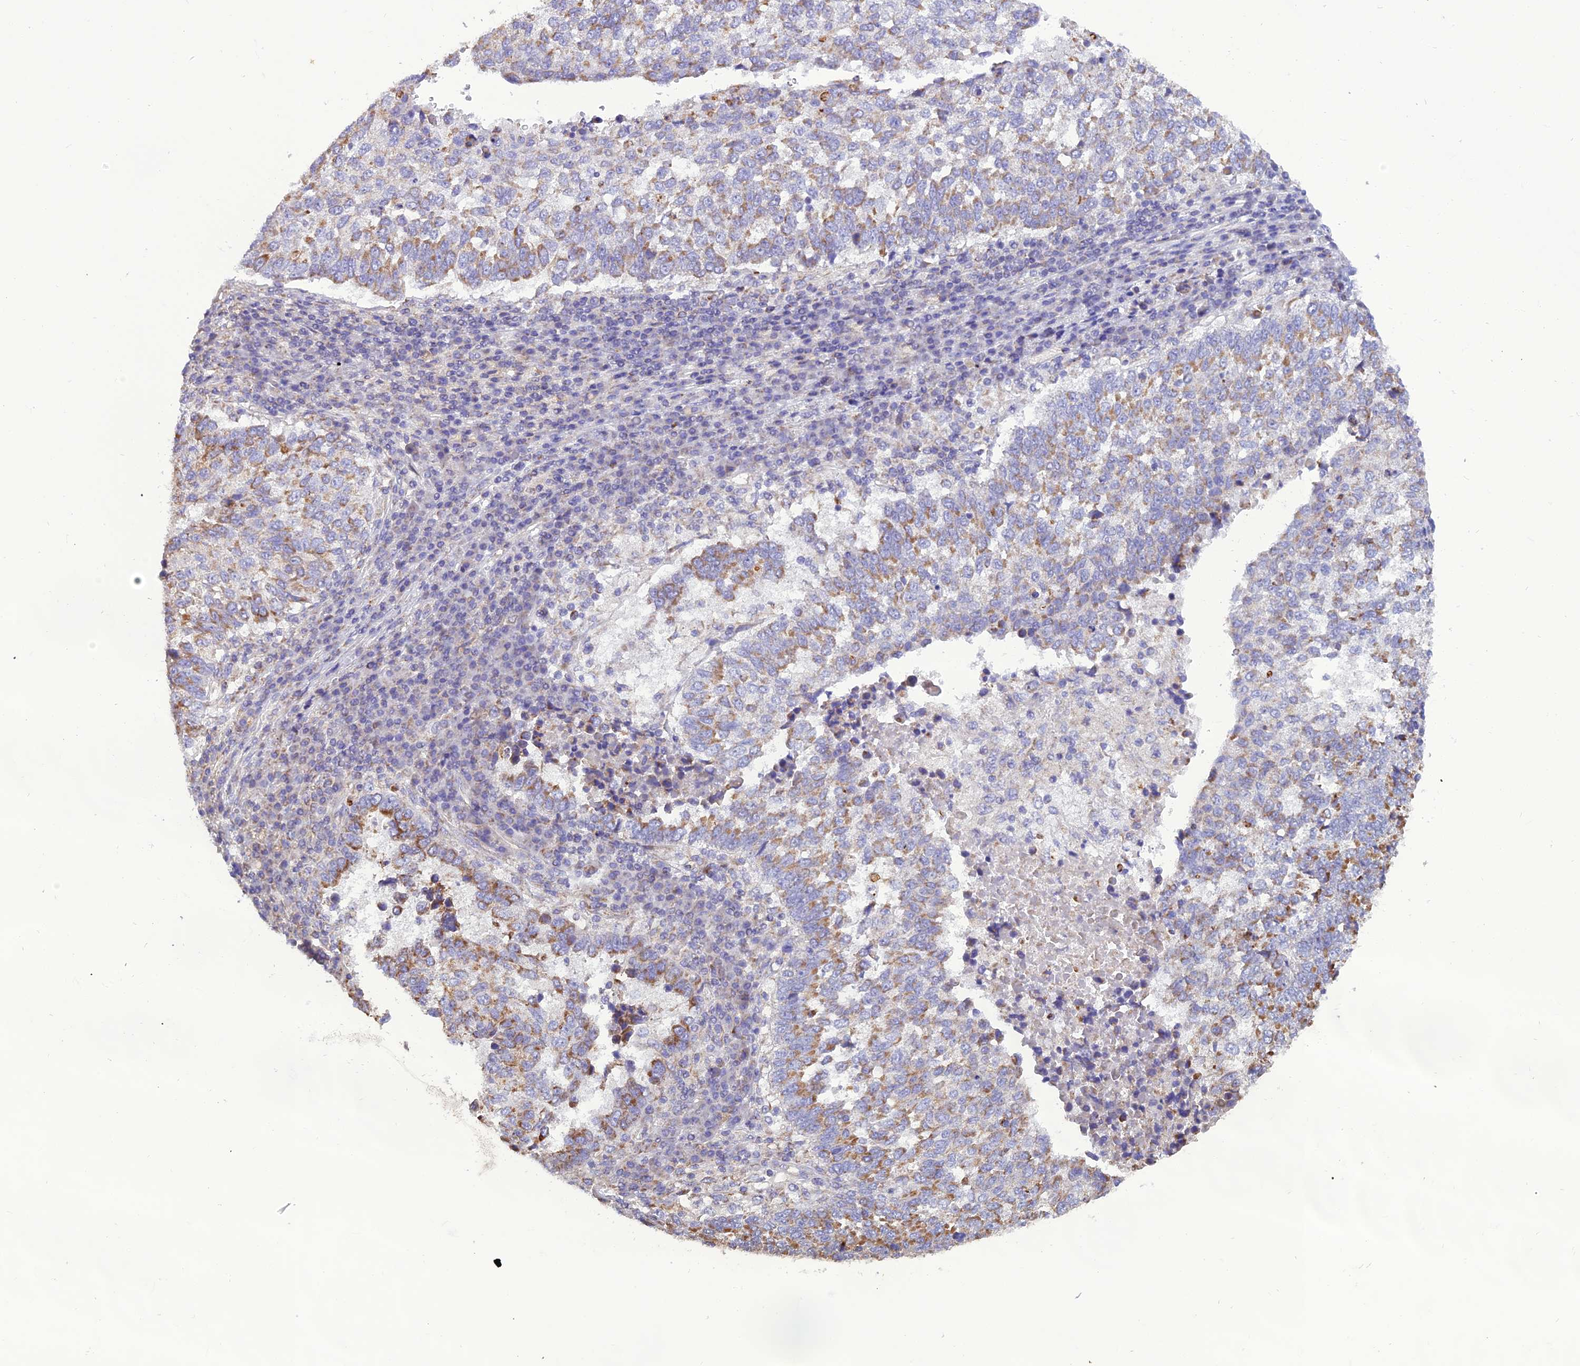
{"staining": {"intensity": "moderate", "quantity": "25%-75%", "location": "cytoplasmic/membranous"}, "tissue": "lung cancer", "cell_type": "Tumor cells", "image_type": "cancer", "snomed": [{"axis": "morphology", "description": "Squamous cell carcinoma, NOS"}, {"axis": "topography", "description": "Lung"}], "caption": "Squamous cell carcinoma (lung) tissue exhibits moderate cytoplasmic/membranous positivity in approximately 25%-75% of tumor cells", "gene": "GPD1", "patient": {"sex": "male", "age": 73}}